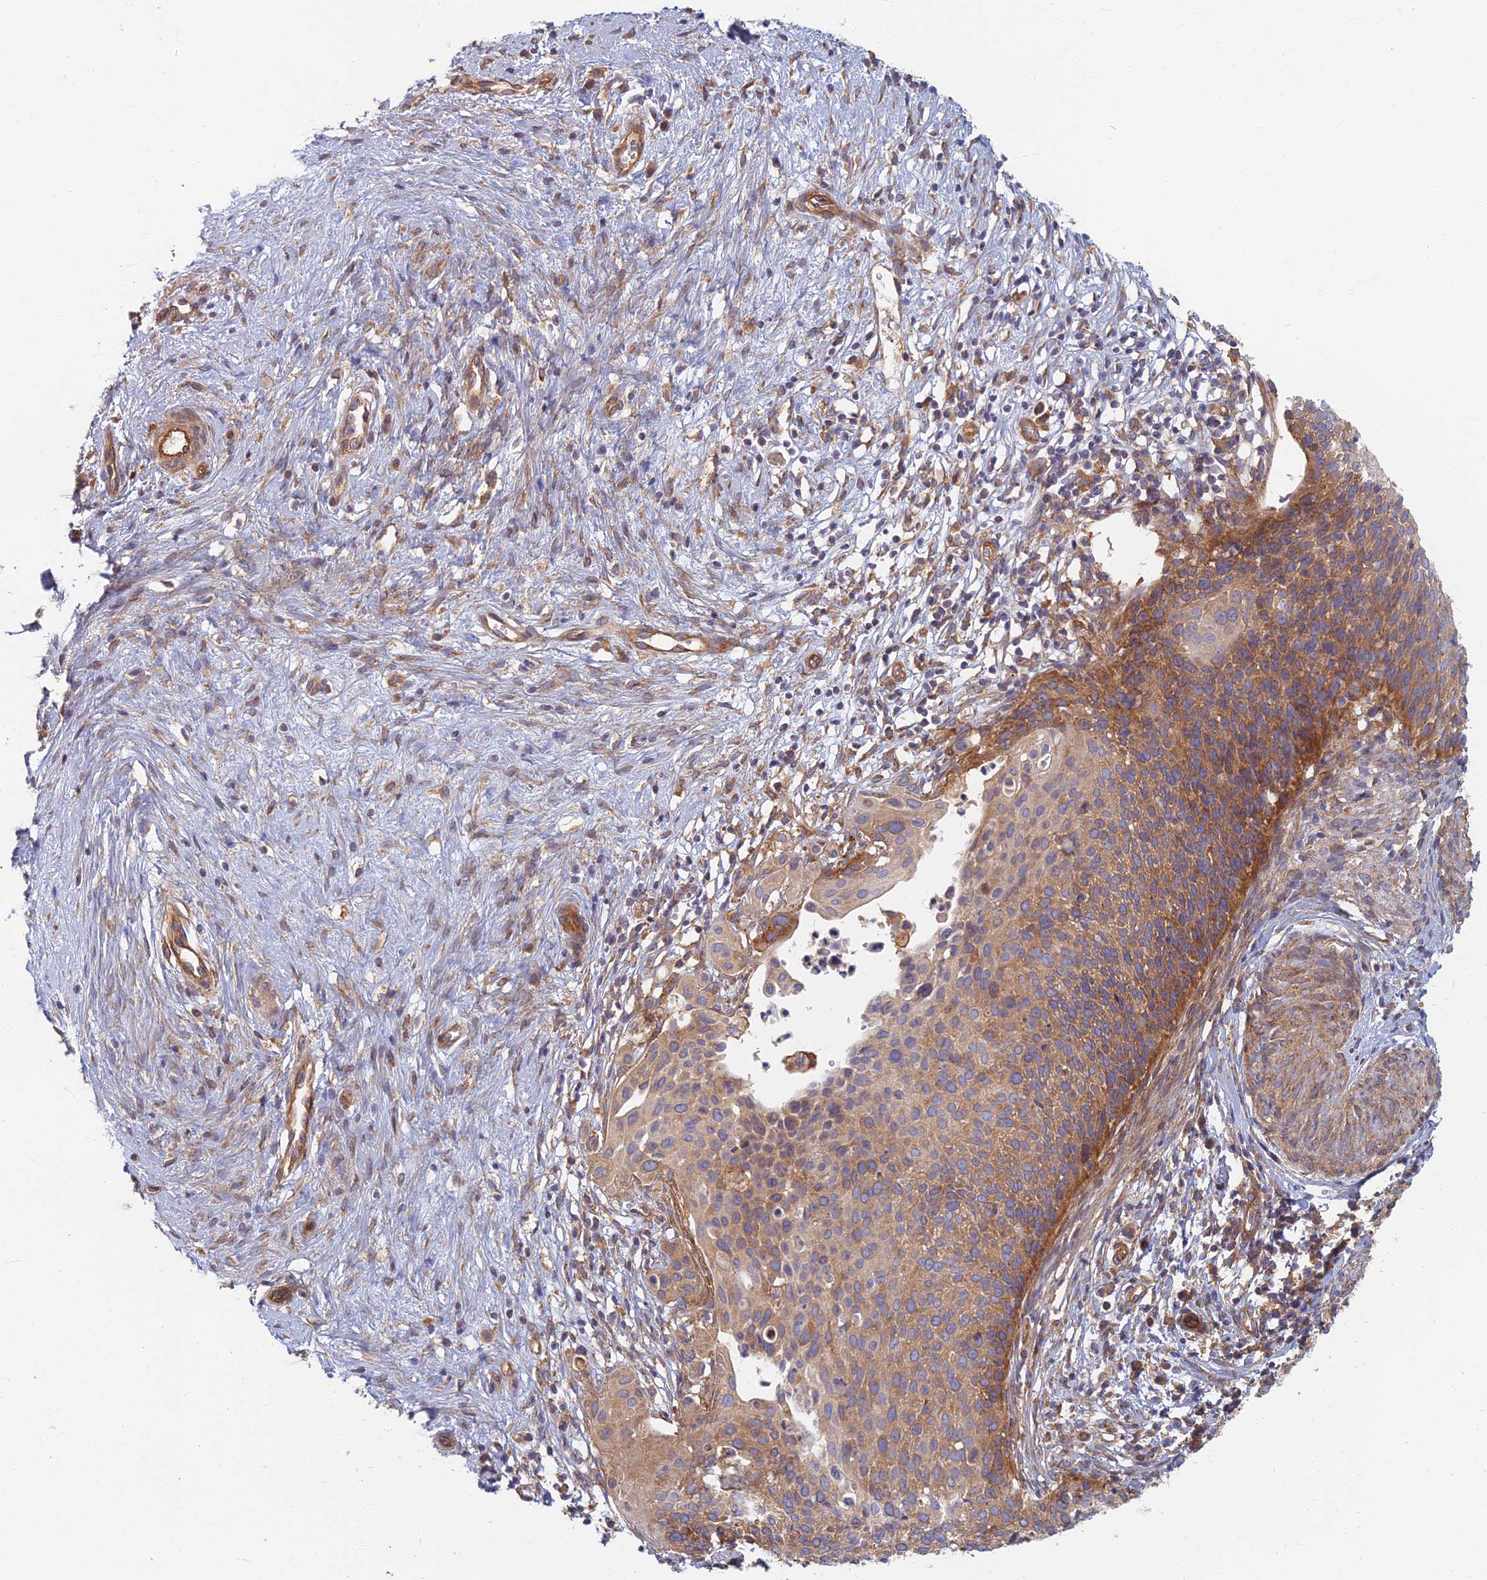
{"staining": {"intensity": "weak", "quantity": ">75%", "location": "cytoplasmic/membranous"}, "tissue": "cervical cancer", "cell_type": "Tumor cells", "image_type": "cancer", "snomed": [{"axis": "morphology", "description": "Squamous cell carcinoma, NOS"}, {"axis": "topography", "description": "Cervix"}], "caption": "The immunohistochemical stain shows weak cytoplasmic/membranous positivity in tumor cells of cervical cancer (squamous cell carcinoma) tissue.", "gene": "RBSN", "patient": {"sex": "female", "age": 44}}